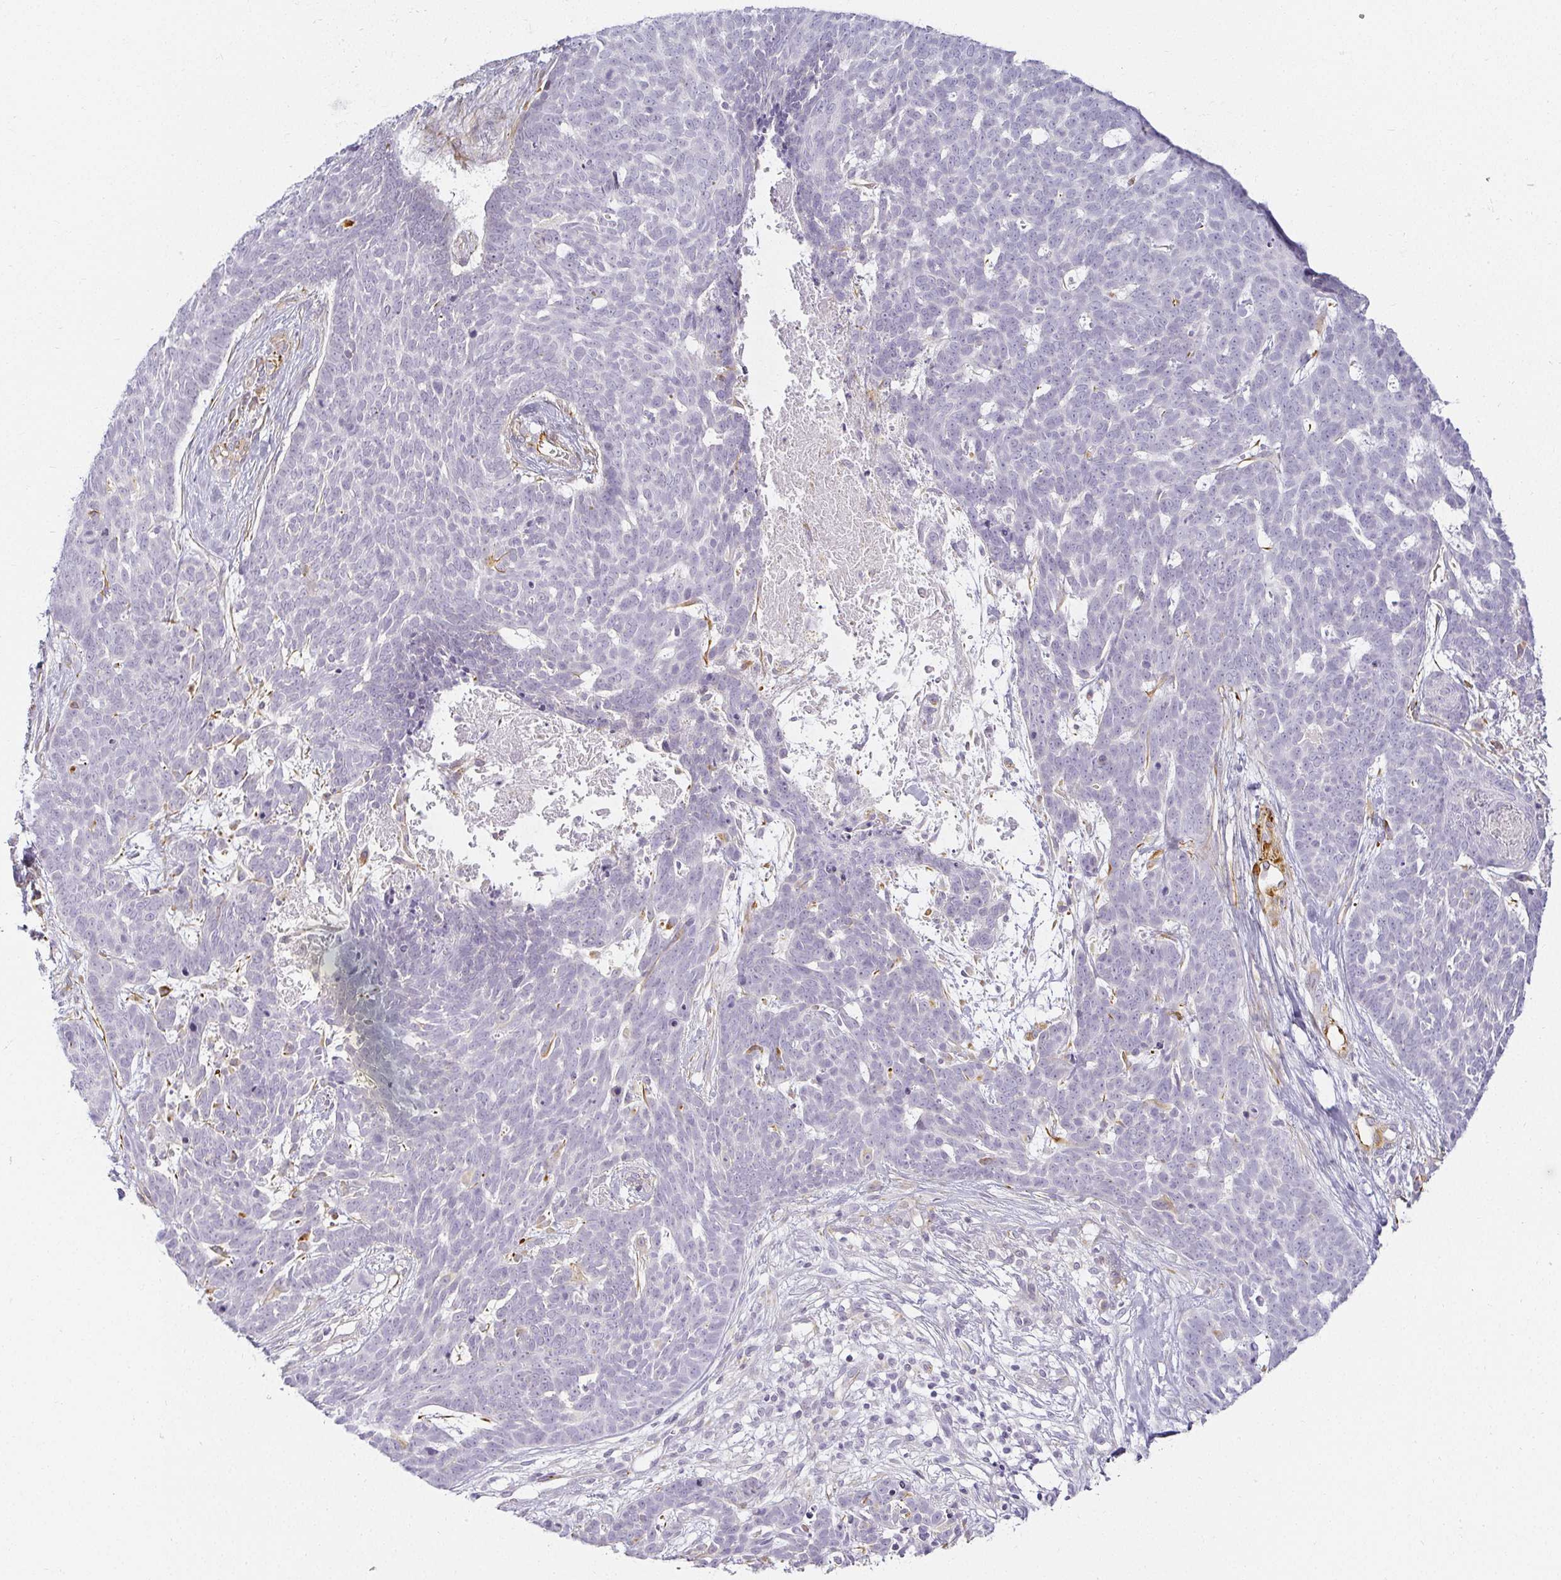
{"staining": {"intensity": "negative", "quantity": "none", "location": "none"}, "tissue": "skin cancer", "cell_type": "Tumor cells", "image_type": "cancer", "snomed": [{"axis": "morphology", "description": "Basal cell carcinoma"}, {"axis": "topography", "description": "Skin"}], "caption": "The immunohistochemistry (IHC) photomicrograph has no significant positivity in tumor cells of skin cancer tissue. The staining was performed using DAB to visualize the protein expression in brown, while the nuclei were stained in blue with hematoxylin (Magnification: 20x).", "gene": "ACAN", "patient": {"sex": "female", "age": 78}}